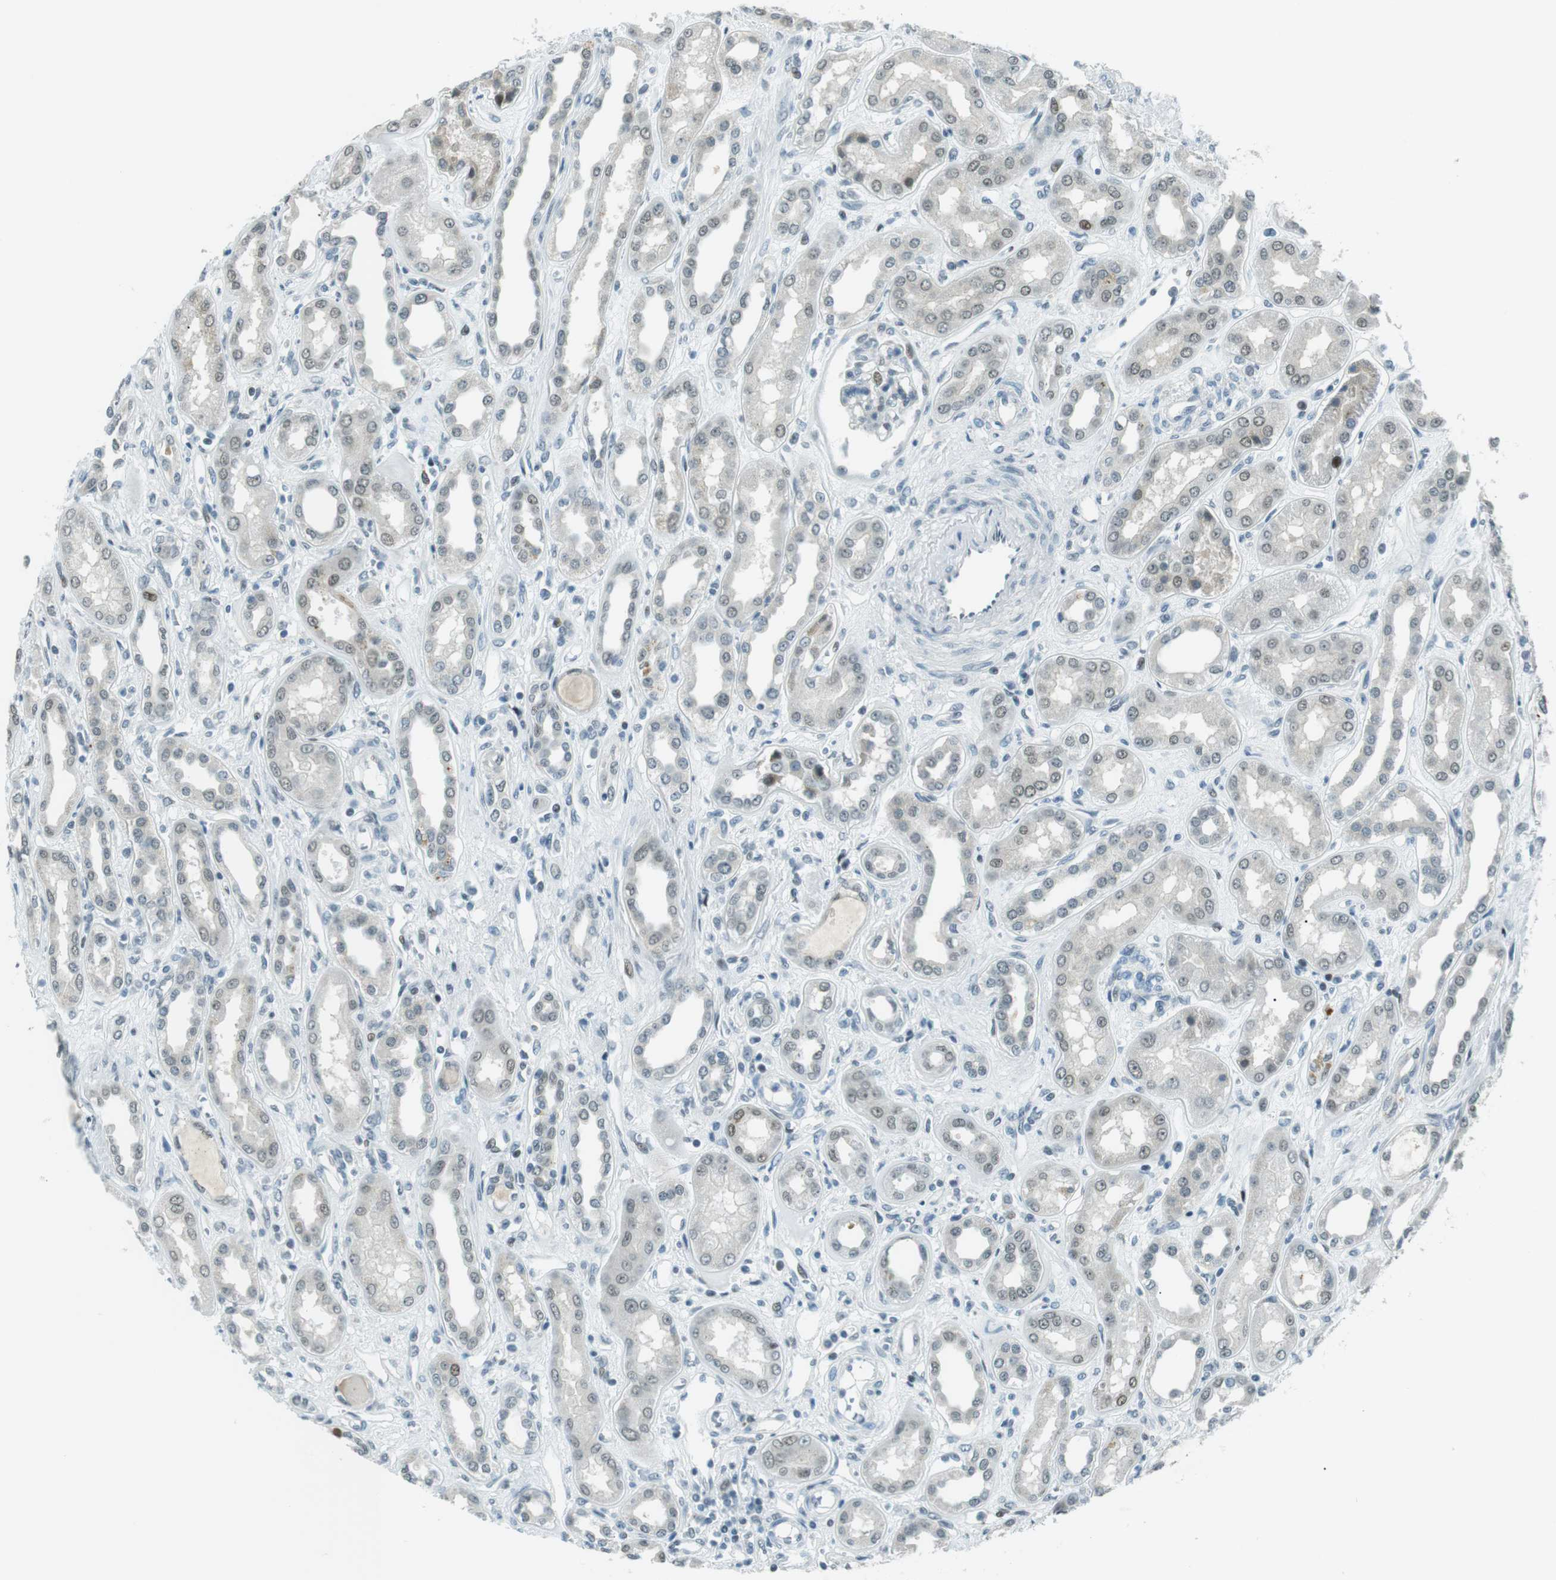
{"staining": {"intensity": "strong", "quantity": "<25%", "location": "nuclear"}, "tissue": "kidney", "cell_type": "Cells in glomeruli", "image_type": "normal", "snomed": [{"axis": "morphology", "description": "Normal tissue, NOS"}, {"axis": "topography", "description": "Kidney"}], "caption": "A high-resolution histopathology image shows immunohistochemistry staining of benign kidney, which demonstrates strong nuclear positivity in approximately <25% of cells in glomeruli.", "gene": "PJA1", "patient": {"sex": "male", "age": 59}}